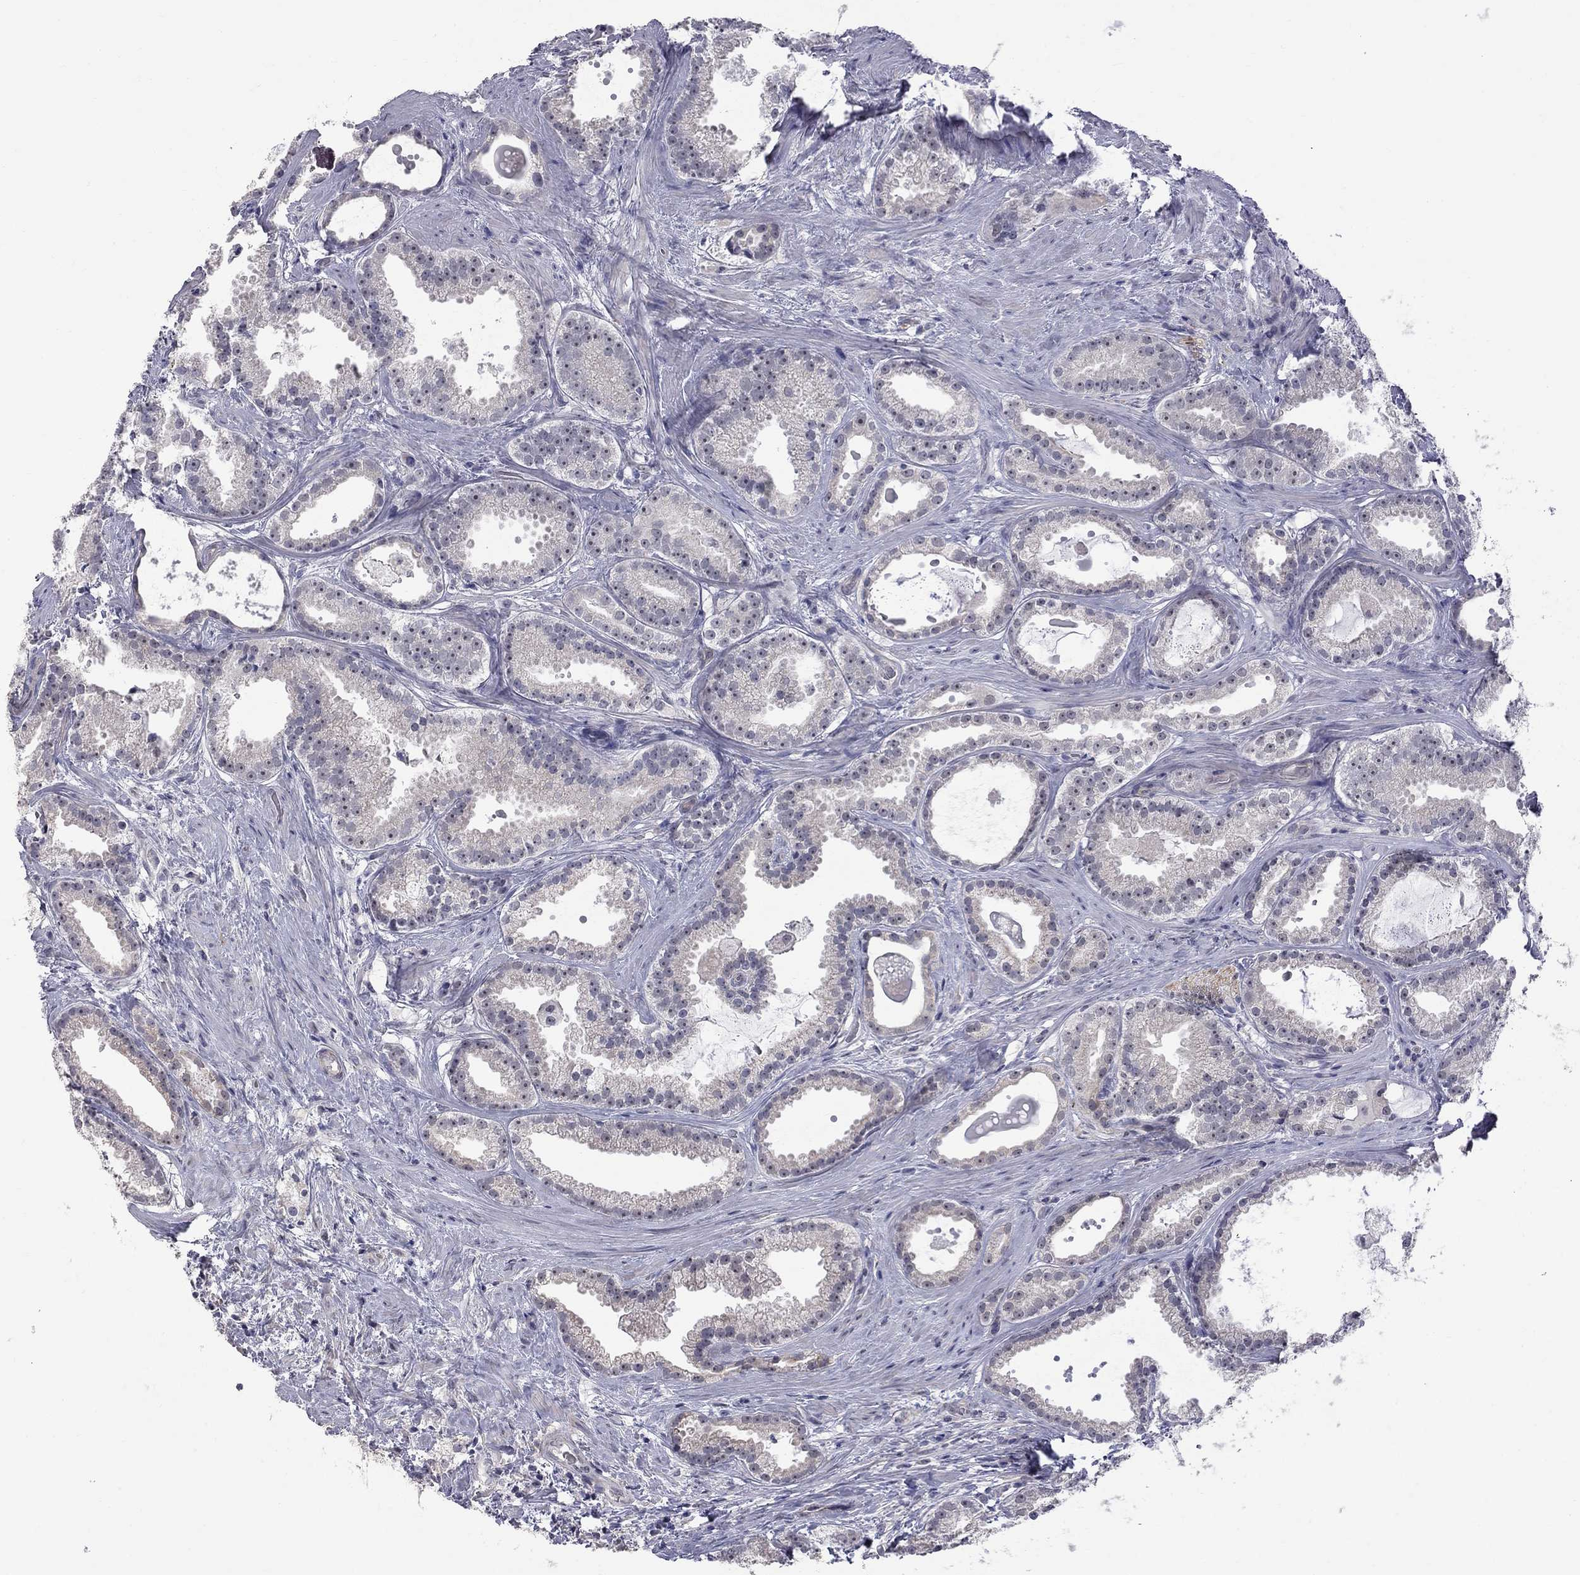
{"staining": {"intensity": "moderate", "quantity": "<25%", "location": "nuclear"}, "tissue": "prostate cancer", "cell_type": "Tumor cells", "image_type": "cancer", "snomed": [{"axis": "morphology", "description": "Adenocarcinoma, NOS"}, {"axis": "morphology", "description": "Adenocarcinoma, High grade"}, {"axis": "topography", "description": "Prostate"}], "caption": "High-magnification brightfield microscopy of prostate adenocarcinoma (high-grade) stained with DAB (brown) and counterstained with hematoxylin (blue). tumor cells exhibit moderate nuclear staining is present in approximately<25% of cells. The protein is stained brown, and the nuclei are stained in blue (DAB (3,3'-diaminobenzidine) IHC with brightfield microscopy, high magnification).", "gene": "GSG1L", "patient": {"sex": "male", "age": 64}}